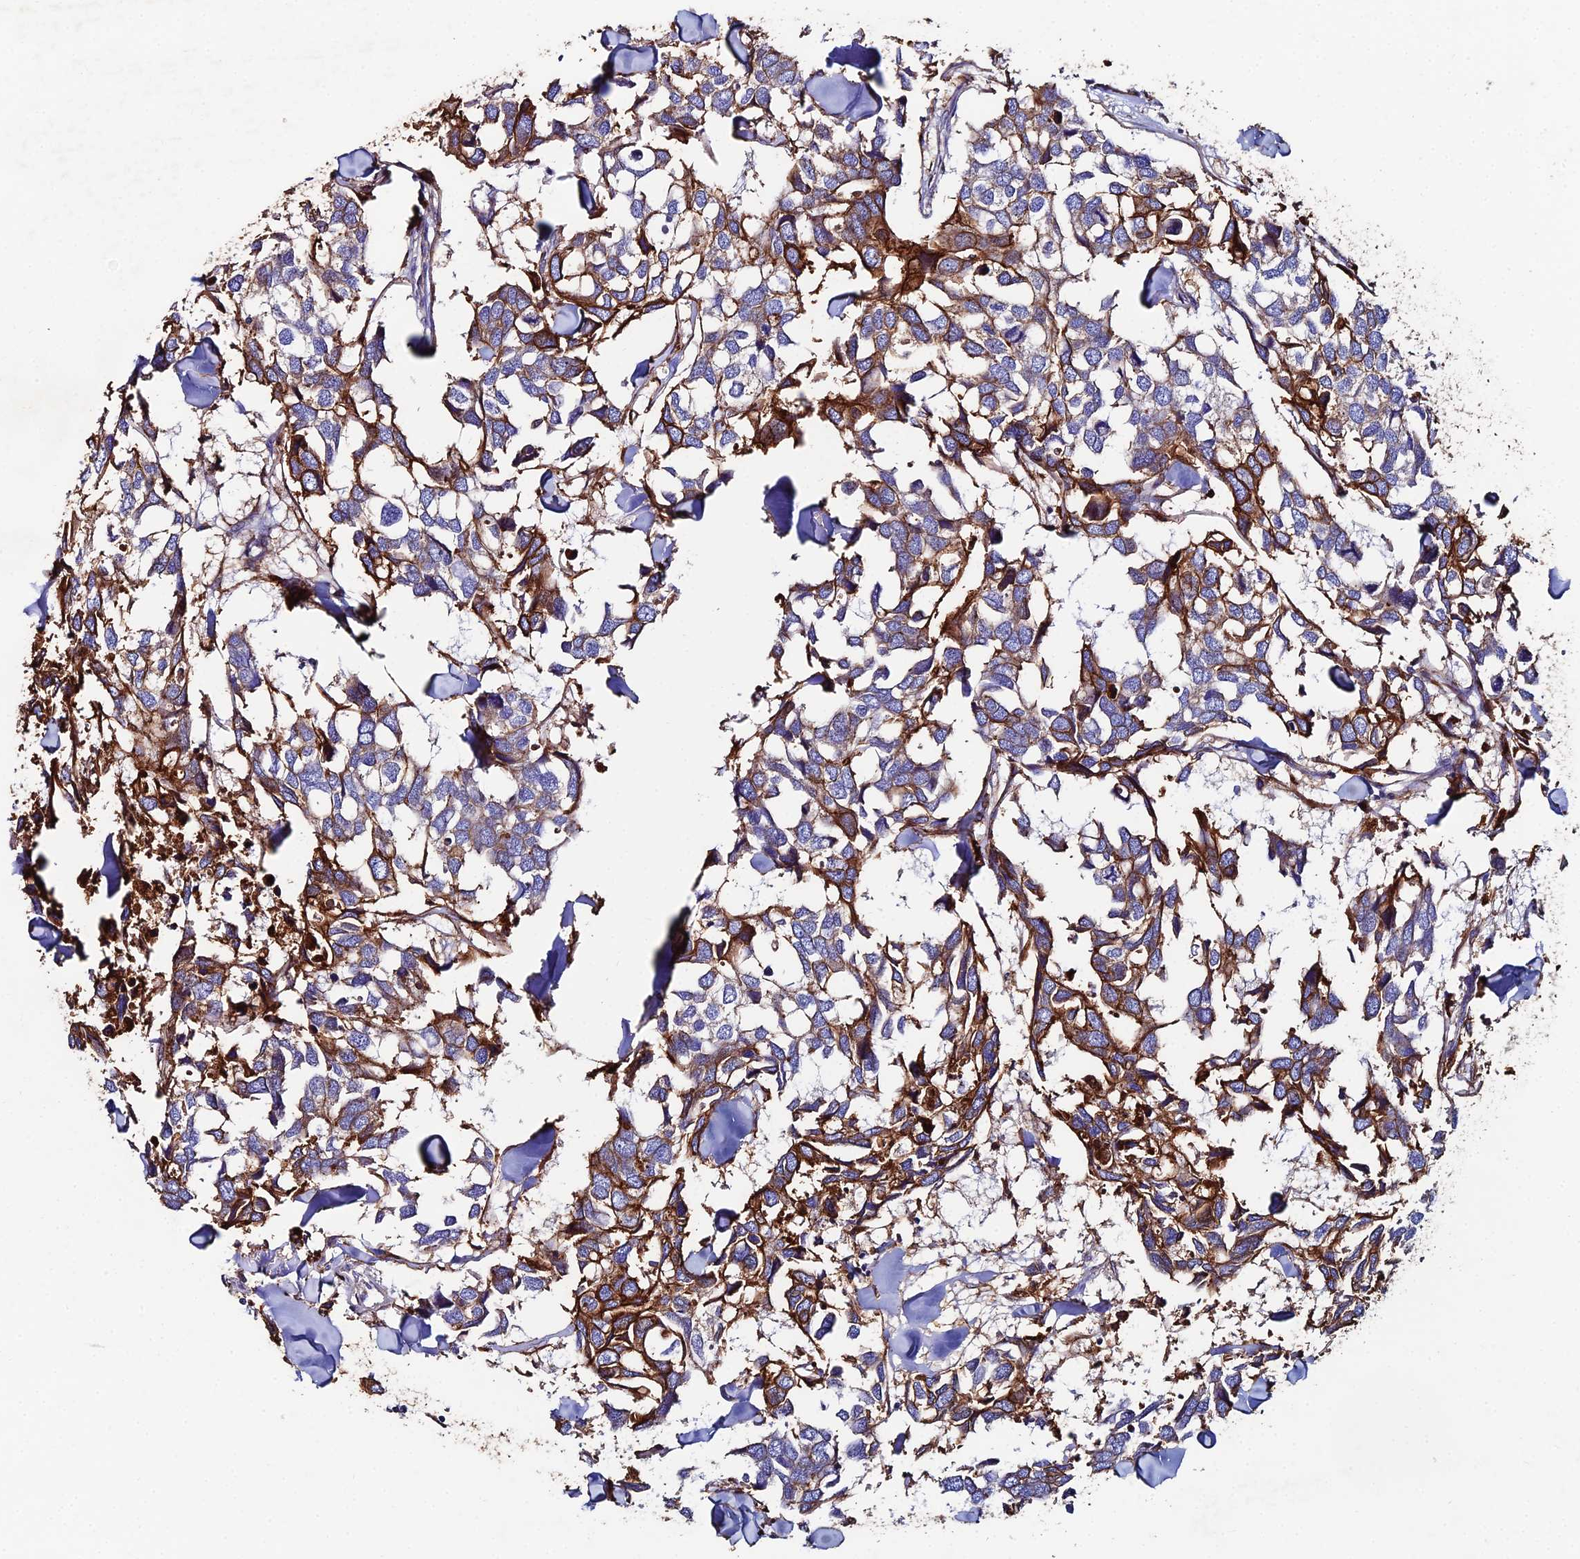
{"staining": {"intensity": "strong", "quantity": "25%-75%", "location": "cytoplasmic/membranous"}, "tissue": "breast cancer", "cell_type": "Tumor cells", "image_type": "cancer", "snomed": [{"axis": "morphology", "description": "Duct carcinoma"}, {"axis": "topography", "description": "Breast"}], "caption": "This image demonstrates immunohistochemistry (IHC) staining of human breast cancer, with high strong cytoplasmic/membranous staining in about 25%-75% of tumor cells.", "gene": "C6", "patient": {"sex": "female", "age": 83}}